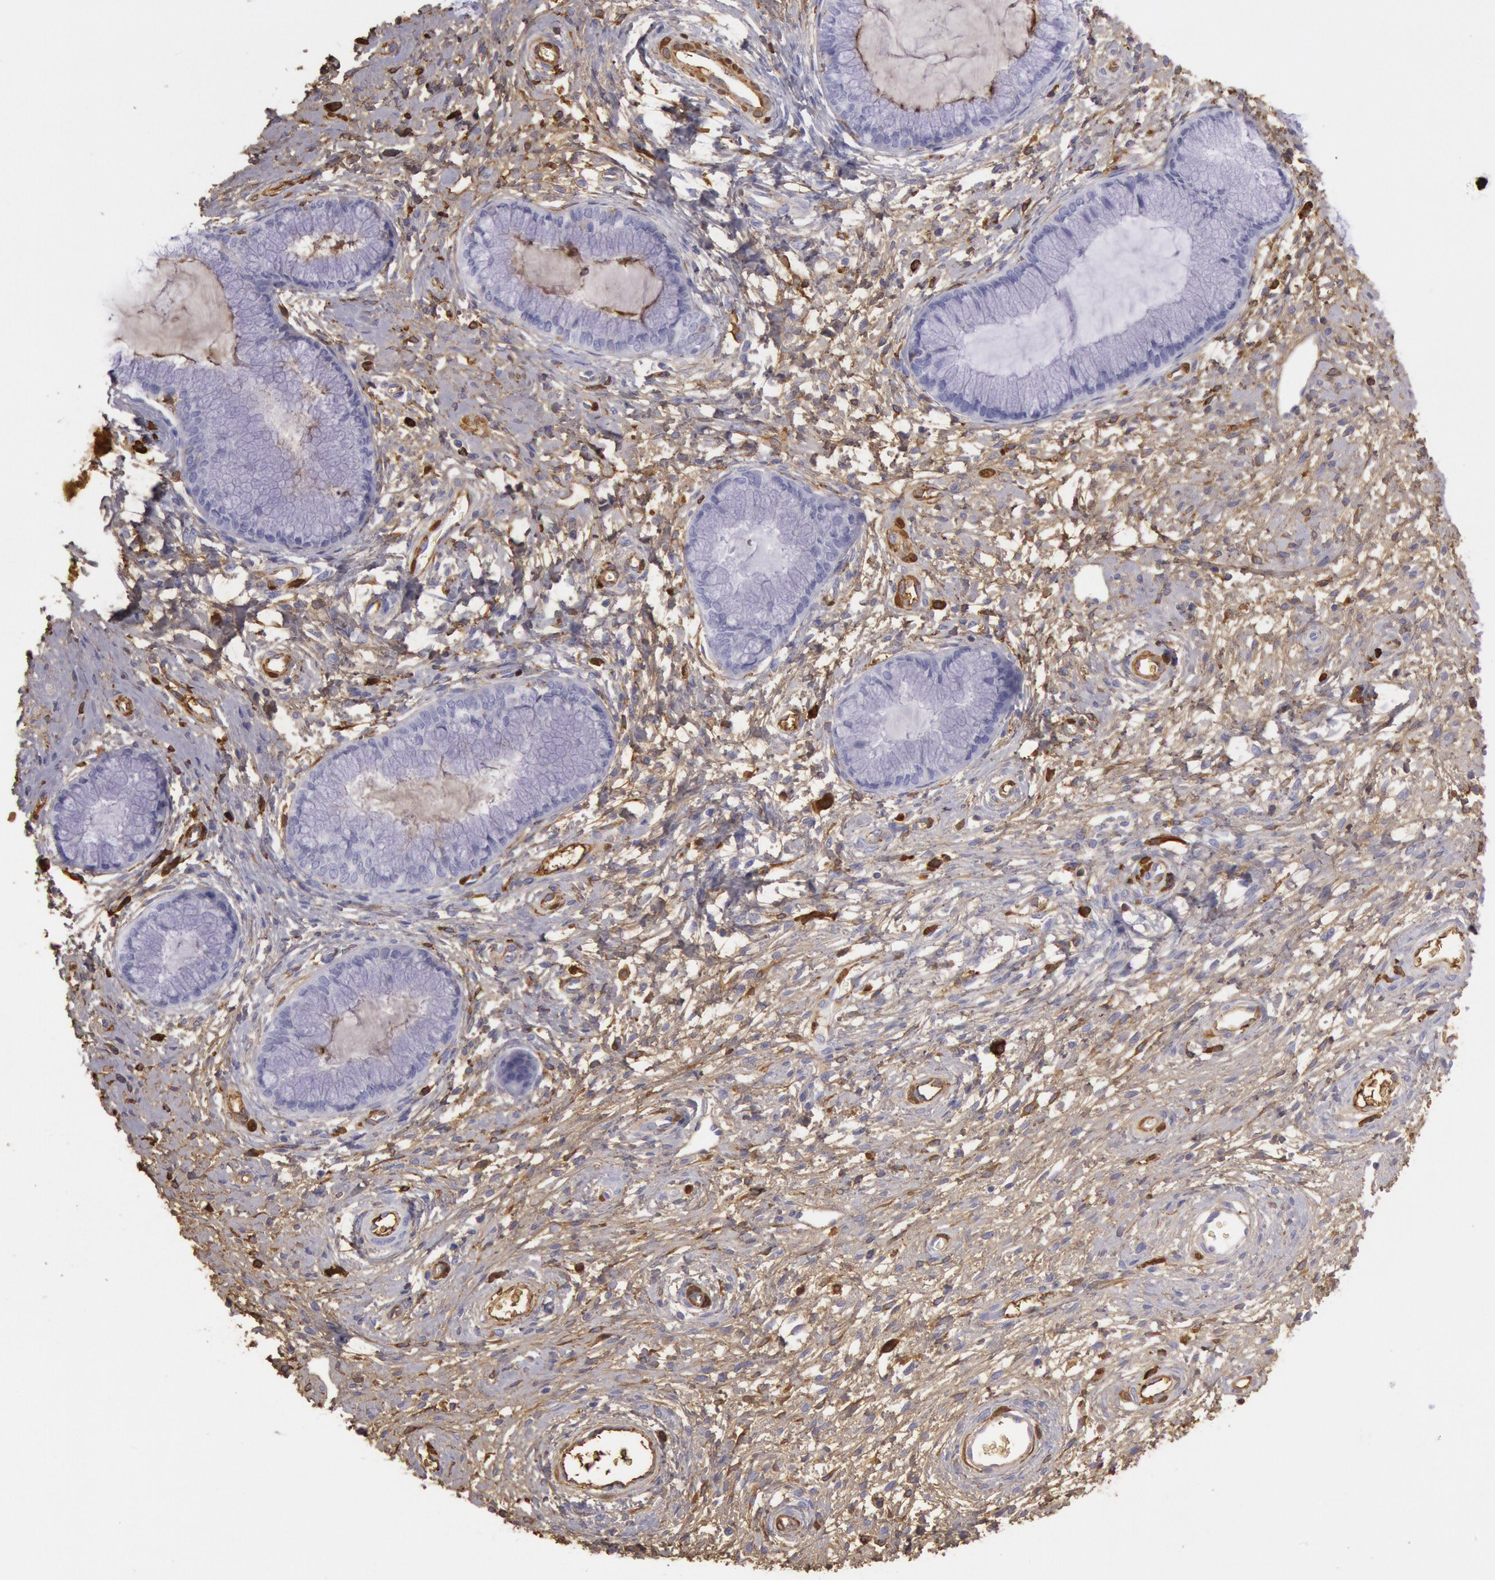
{"staining": {"intensity": "weak", "quantity": "25%-75%", "location": "cytoplasmic/membranous"}, "tissue": "cervix", "cell_type": "Glandular cells", "image_type": "normal", "snomed": [{"axis": "morphology", "description": "Normal tissue, NOS"}, {"axis": "topography", "description": "Cervix"}], "caption": "A brown stain labels weak cytoplasmic/membranous staining of a protein in glandular cells of unremarkable cervix.", "gene": "IGHG1", "patient": {"sex": "female", "age": 27}}